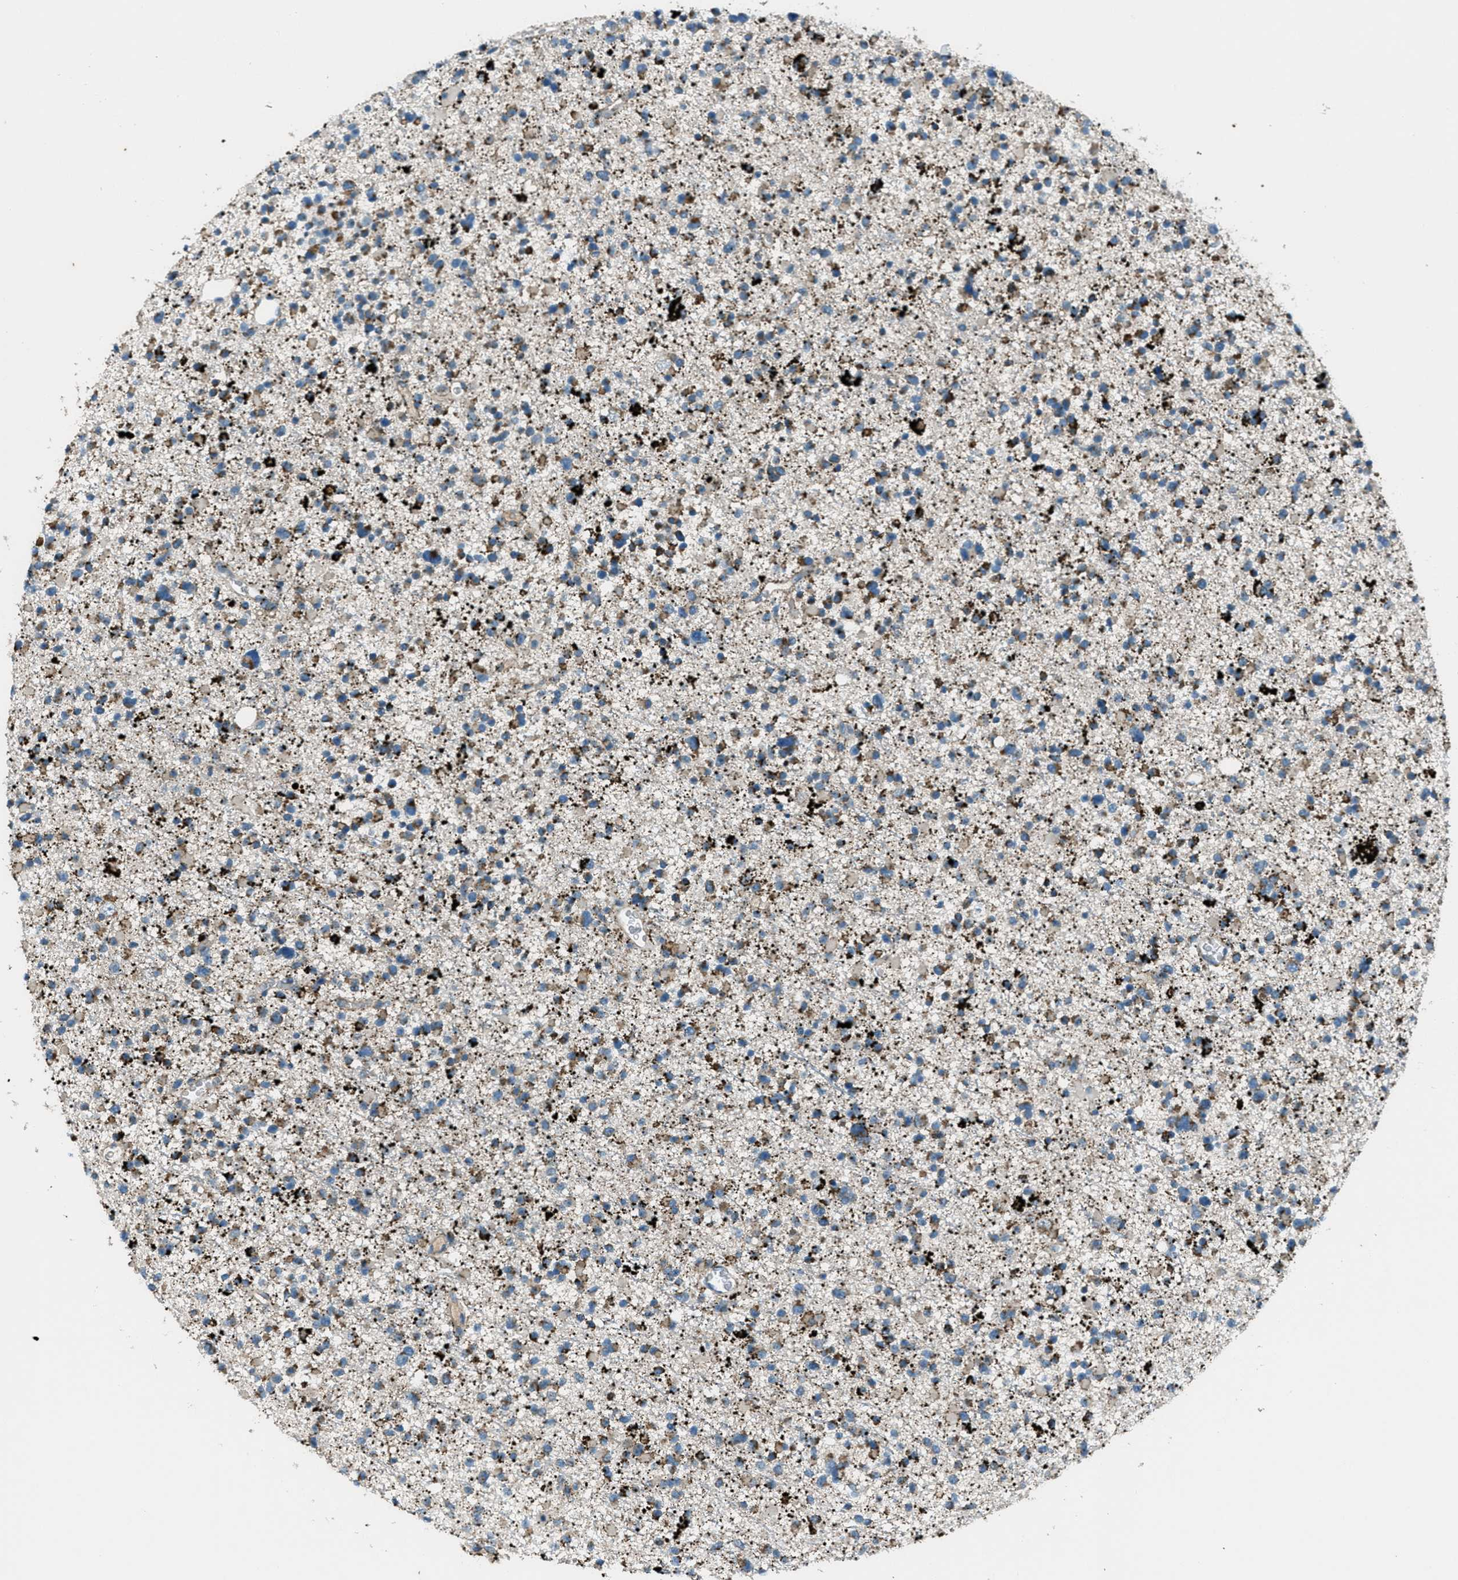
{"staining": {"intensity": "weak", "quantity": ">75%", "location": "cytoplasmic/membranous"}, "tissue": "glioma", "cell_type": "Tumor cells", "image_type": "cancer", "snomed": [{"axis": "morphology", "description": "Glioma, malignant, Low grade"}, {"axis": "topography", "description": "Brain"}], "caption": "Brown immunohistochemical staining in malignant low-grade glioma shows weak cytoplasmic/membranous positivity in approximately >75% of tumor cells. (Stains: DAB in brown, nuclei in blue, Microscopy: brightfield microscopy at high magnification).", "gene": "BCKDK", "patient": {"sex": "female", "age": 22}}